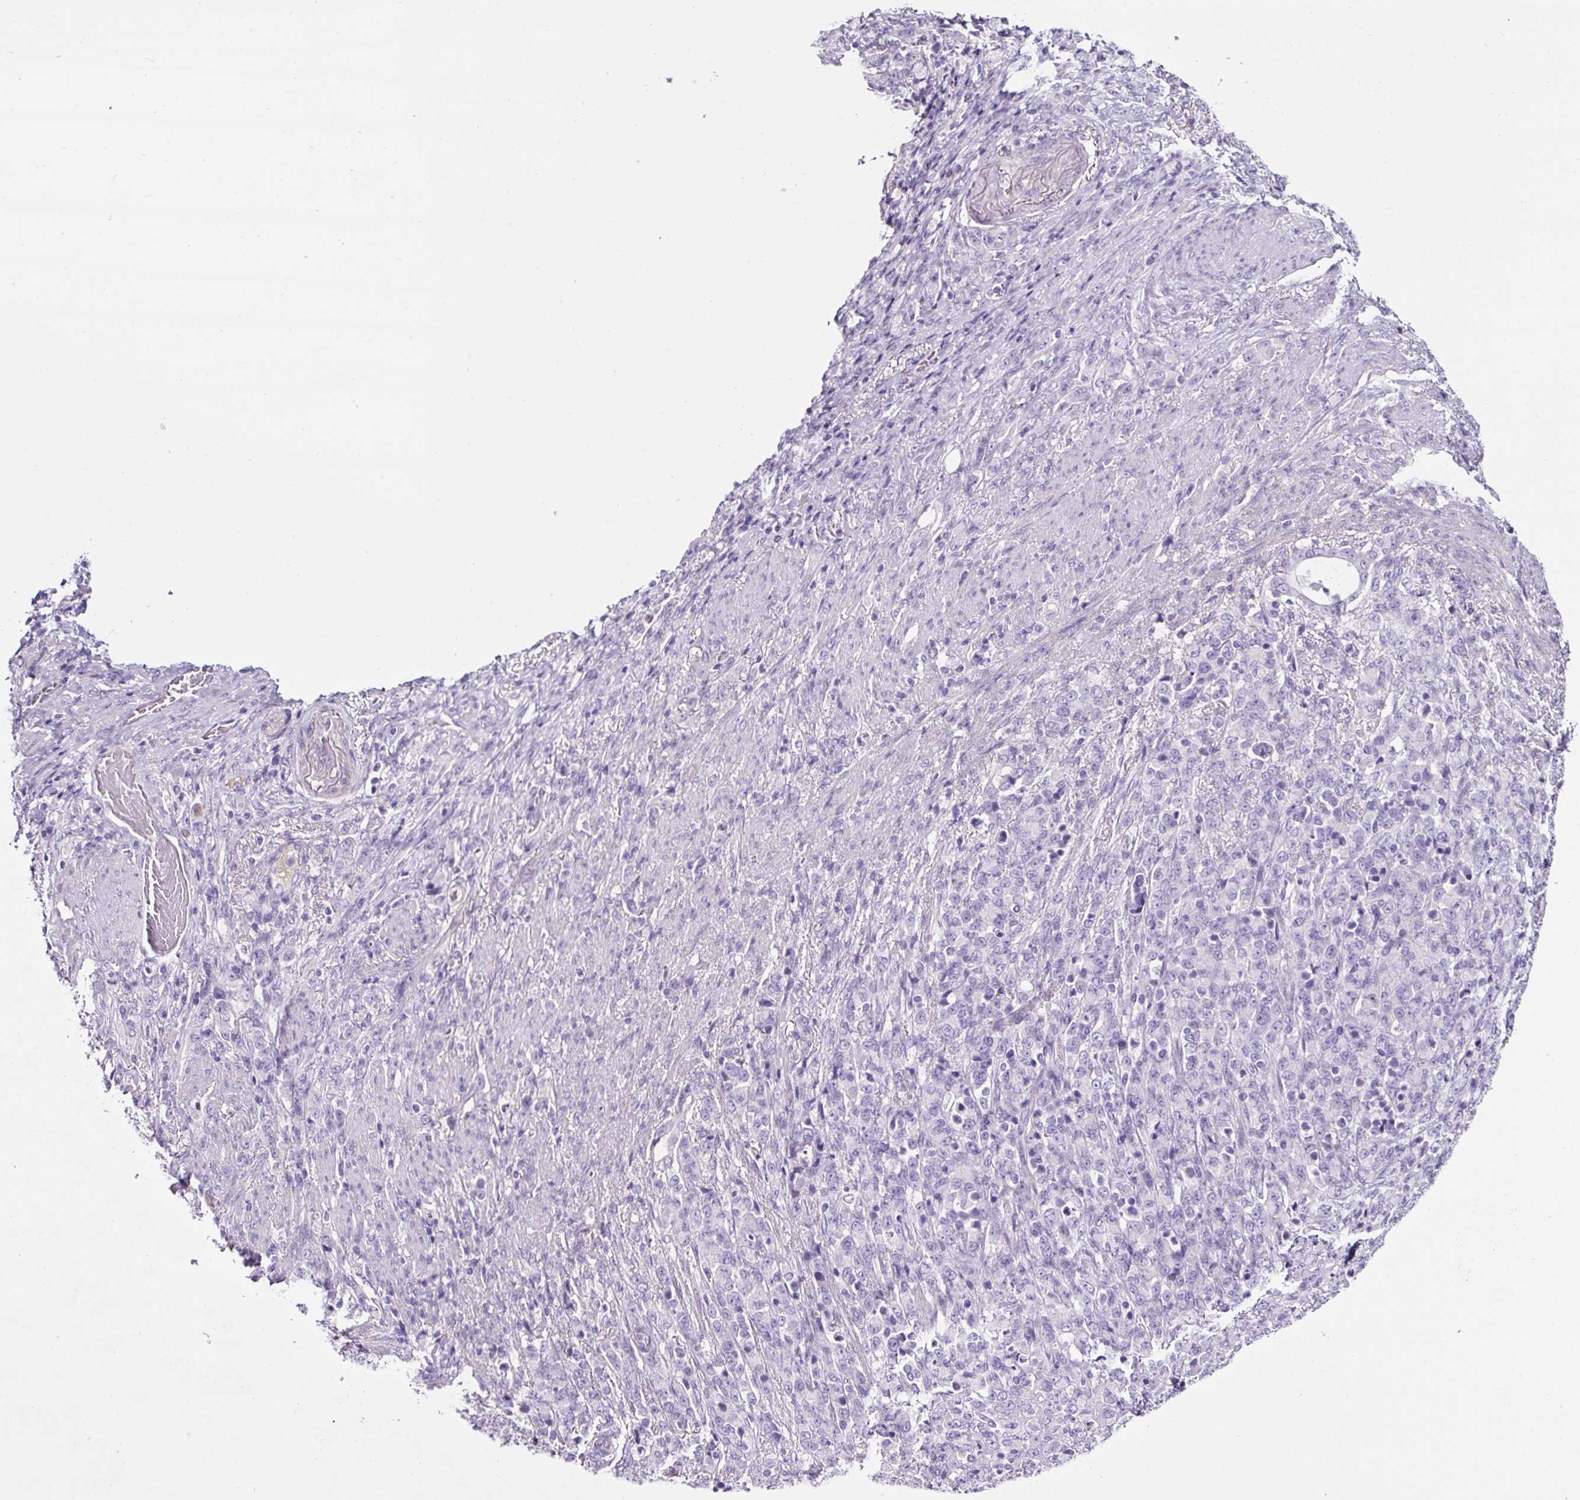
{"staining": {"intensity": "negative", "quantity": "none", "location": "none"}, "tissue": "stomach cancer", "cell_type": "Tumor cells", "image_type": "cancer", "snomed": [{"axis": "morphology", "description": "Adenocarcinoma, NOS"}, {"axis": "topography", "description": "Stomach"}], "caption": "This histopathology image is of adenocarcinoma (stomach) stained with immunohistochemistry (IHC) to label a protein in brown with the nuclei are counter-stained blue. There is no staining in tumor cells.", "gene": "OR14A2", "patient": {"sex": "female", "age": 79}}